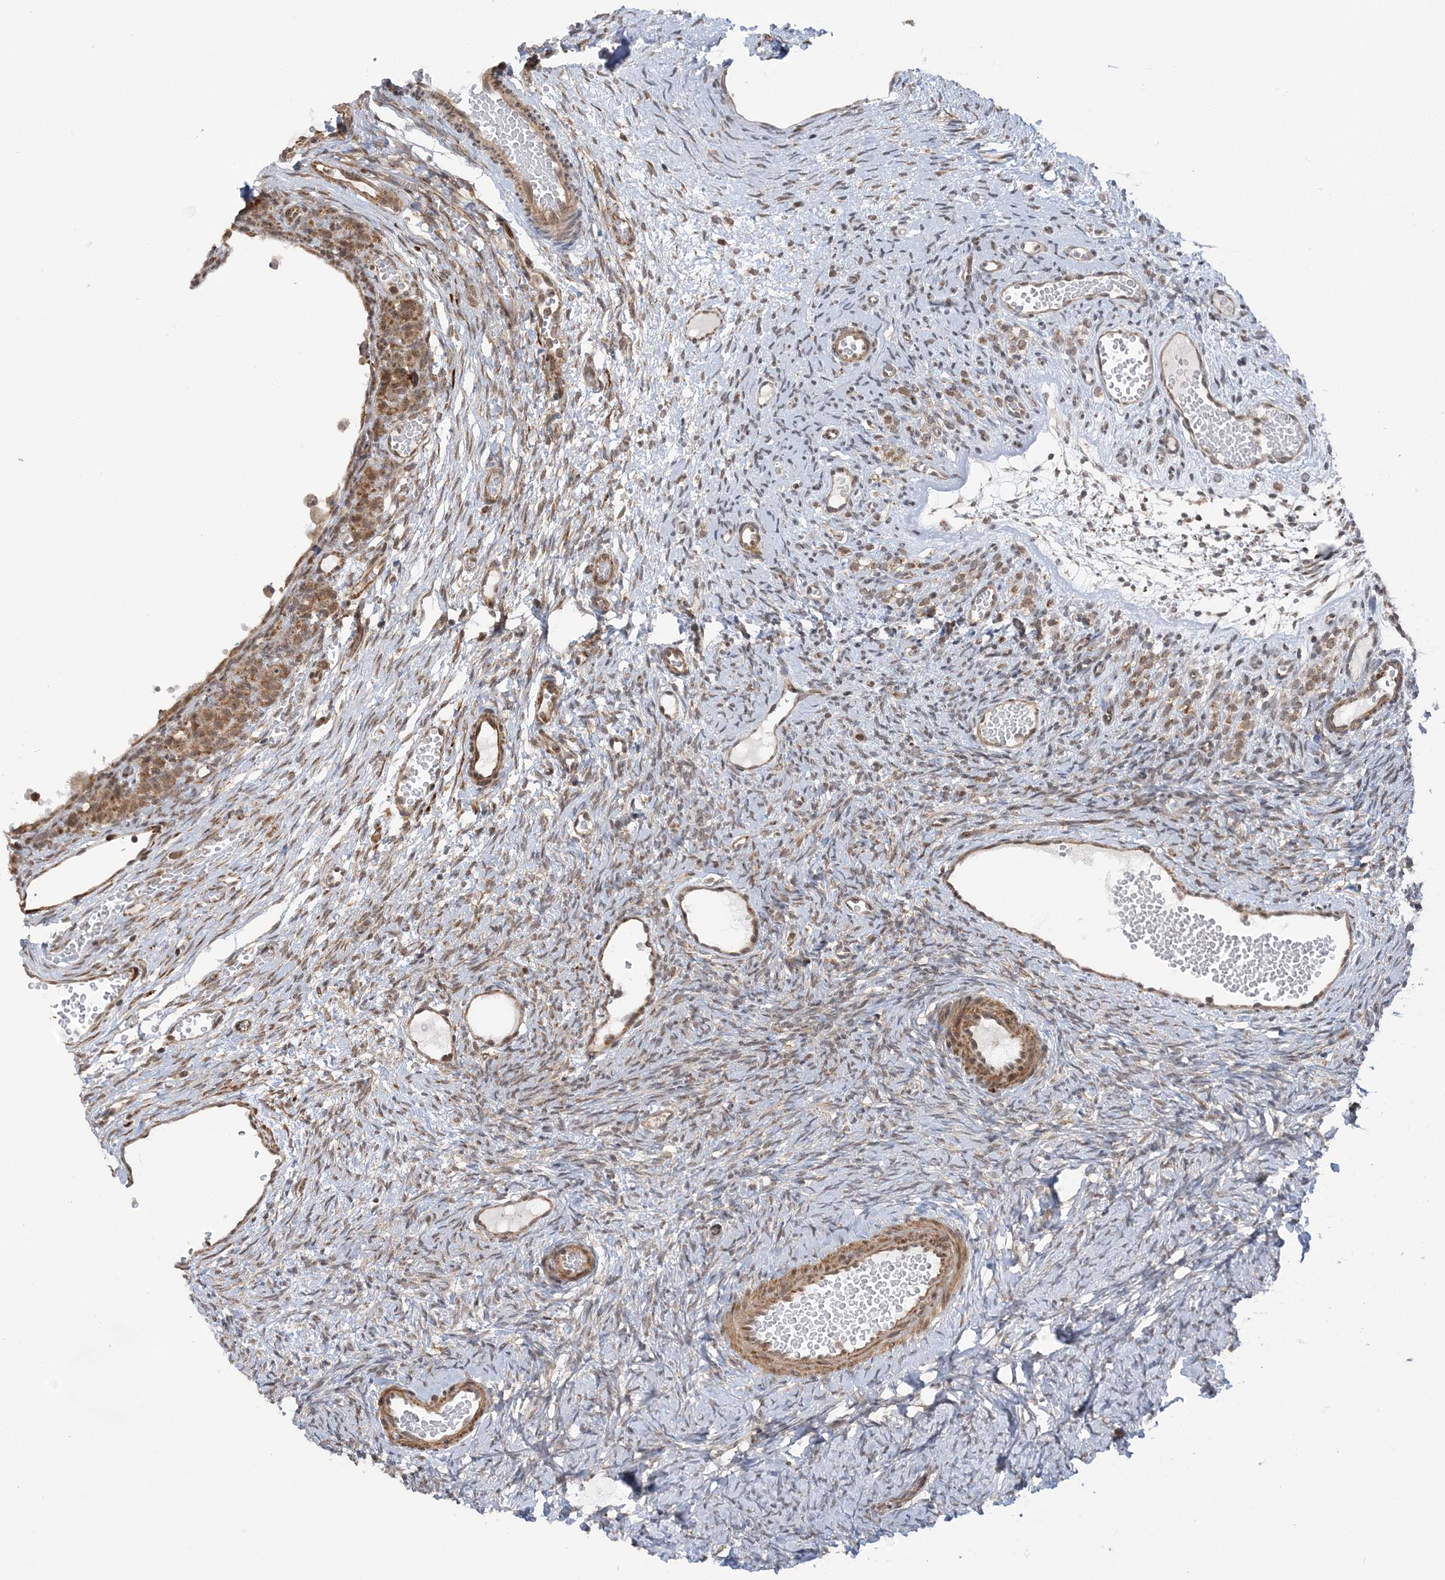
{"staining": {"intensity": "weak", "quantity": "<25%", "location": "cytoplasmic/membranous"}, "tissue": "ovary", "cell_type": "Ovarian stroma cells", "image_type": "normal", "snomed": [{"axis": "morphology", "description": "Adenocarcinoma, NOS"}, {"axis": "topography", "description": "Endometrium"}], "caption": "A high-resolution histopathology image shows immunohistochemistry staining of normal ovary, which displays no significant staining in ovarian stroma cells.", "gene": "MRPL47", "patient": {"sex": "female", "age": 32}}